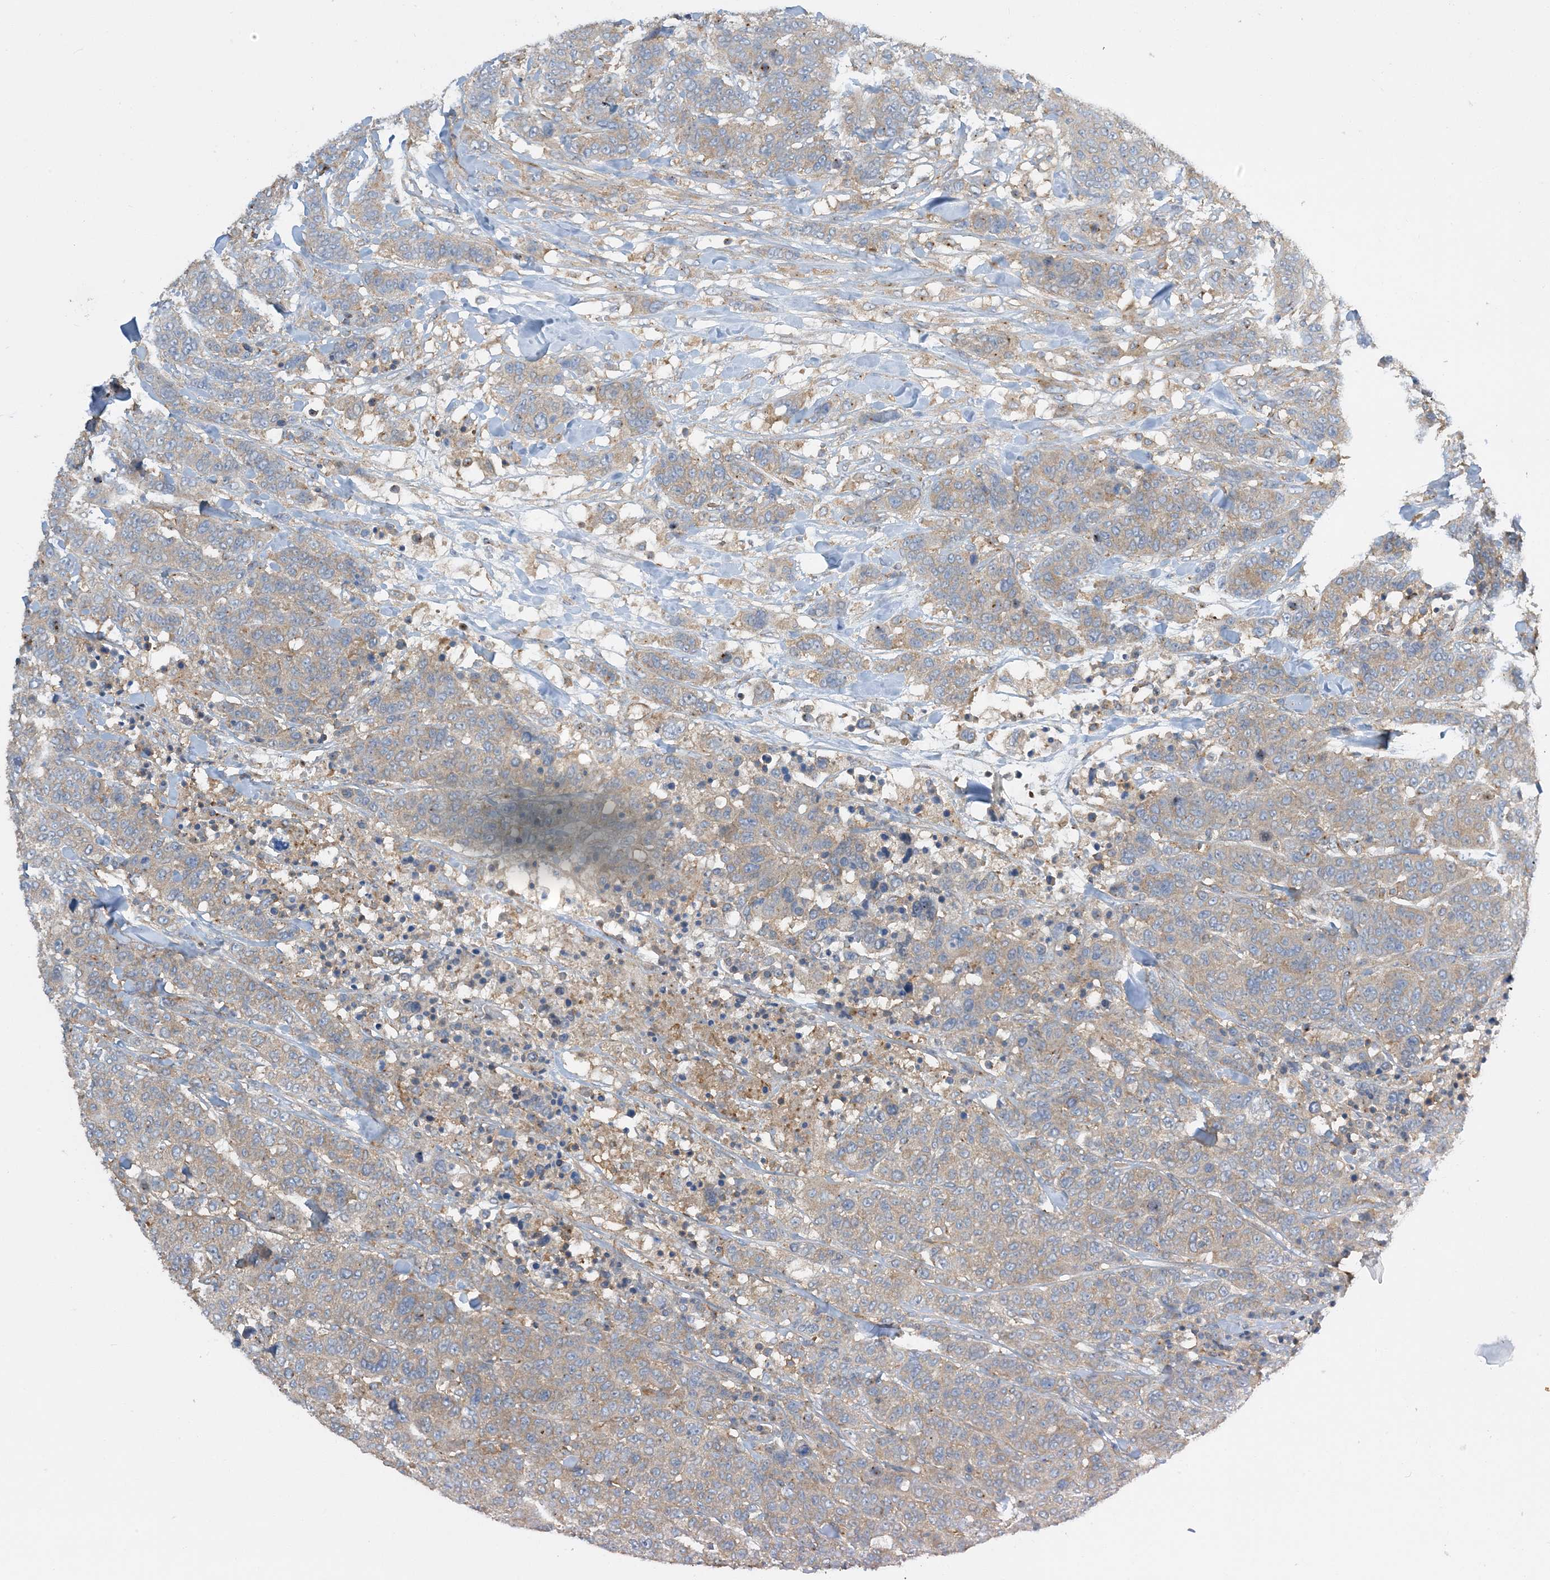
{"staining": {"intensity": "weak", "quantity": ">75%", "location": "cytoplasmic/membranous"}, "tissue": "breast cancer", "cell_type": "Tumor cells", "image_type": "cancer", "snomed": [{"axis": "morphology", "description": "Duct carcinoma"}, {"axis": "topography", "description": "Breast"}], "caption": "Immunohistochemistry (IHC) (DAB) staining of human invasive ductal carcinoma (breast) displays weak cytoplasmic/membranous protein staining in approximately >75% of tumor cells.", "gene": "SIDT1", "patient": {"sex": "female", "age": 37}}